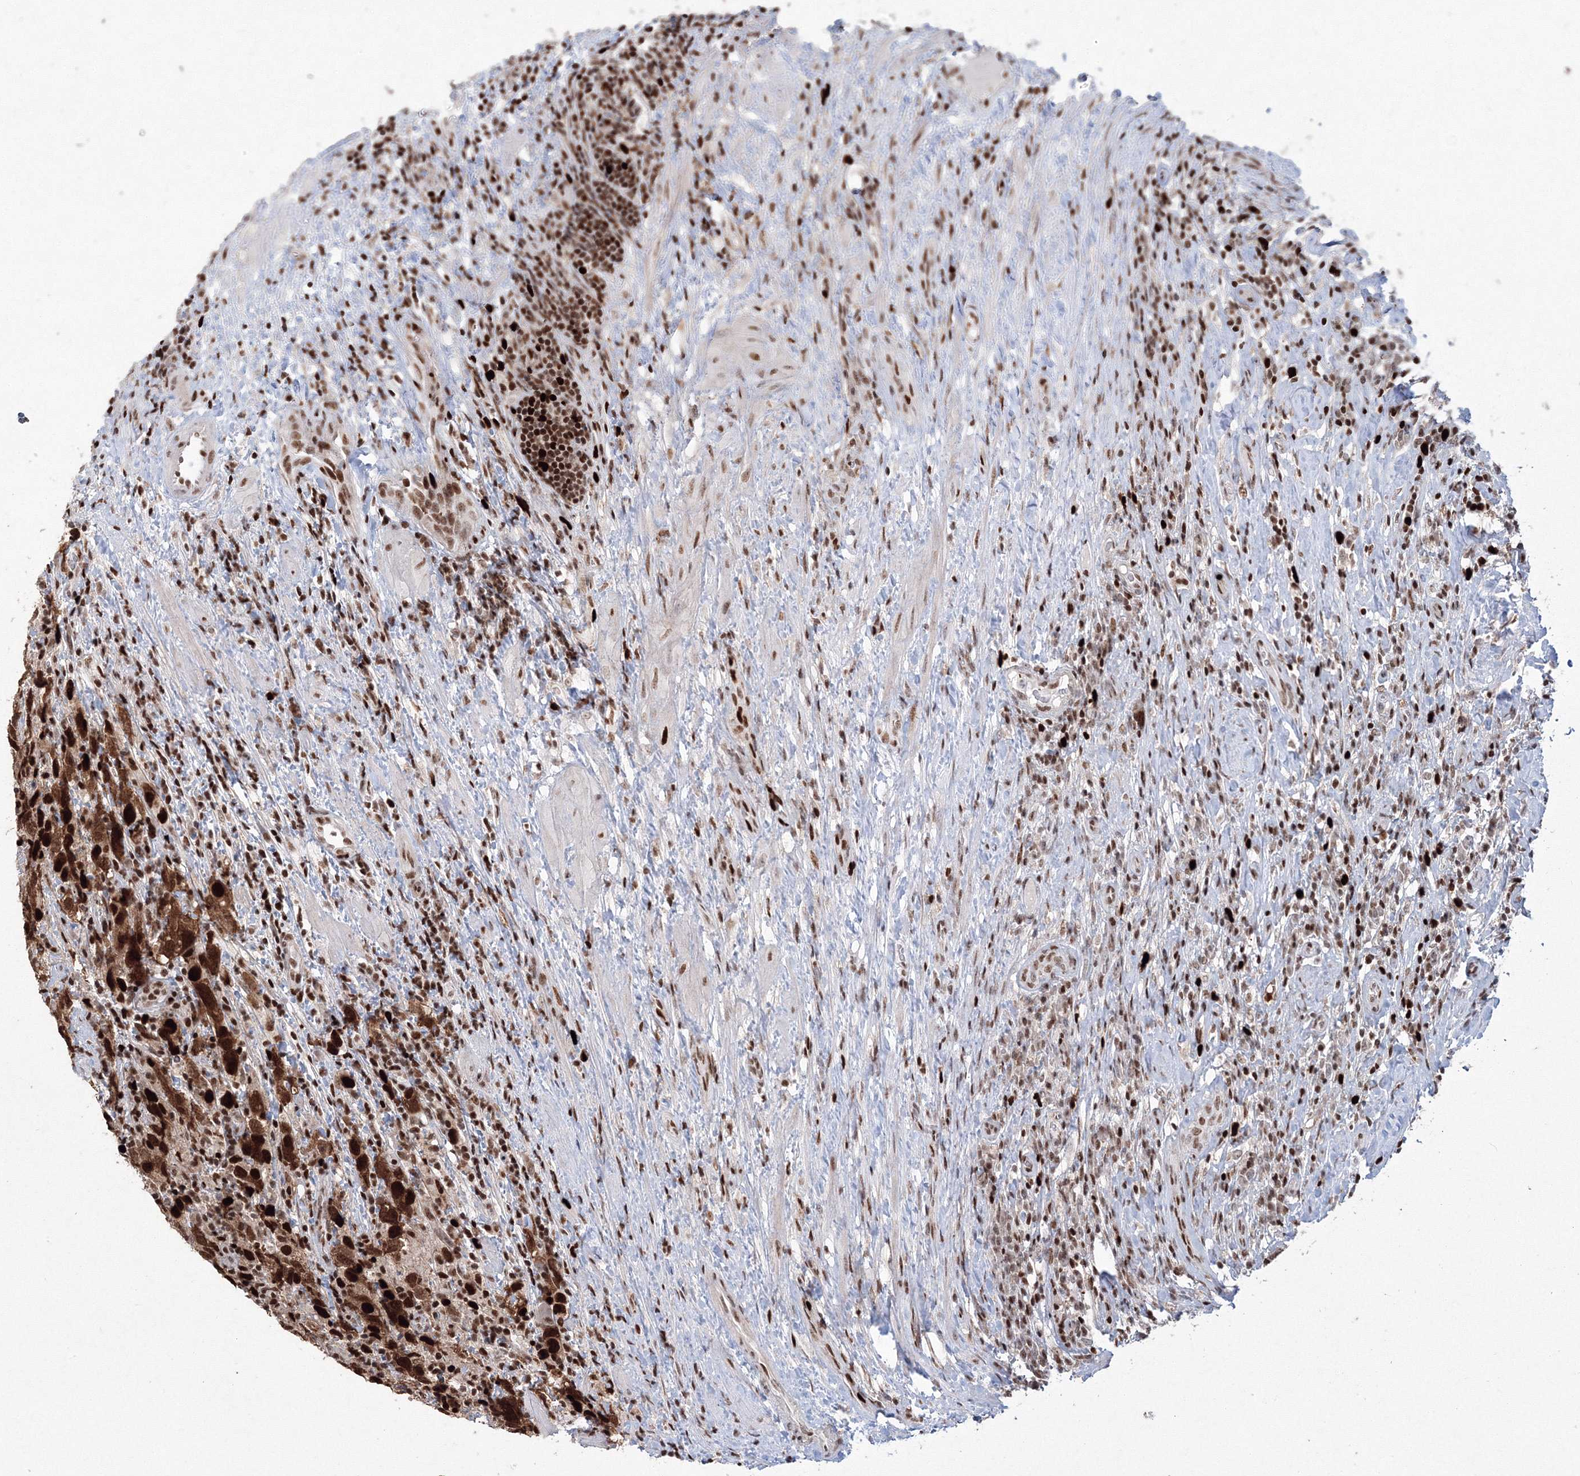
{"staining": {"intensity": "strong", "quantity": ">75%", "location": "cytoplasmic/membranous,nuclear"}, "tissue": "testis cancer", "cell_type": "Tumor cells", "image_type": "cancer", "snomed": [{"axis": "morphology", "description": "Seminoma, NOS"}, {"axis": "morphology", "description": "Carcinoma, Embryonal, NOS"}, {"axis": "topography", "description": "Testis"}], "caption": "Tumor cells show high levels of strong cytoplasmic/membranous and nuclear positivity in about >75% of cells in seminoma (testis). (DAB IHC with brightfield microscopy, high magnification).", "gene": "LIG1", "patient": {"sex": "male", "age": 43}}